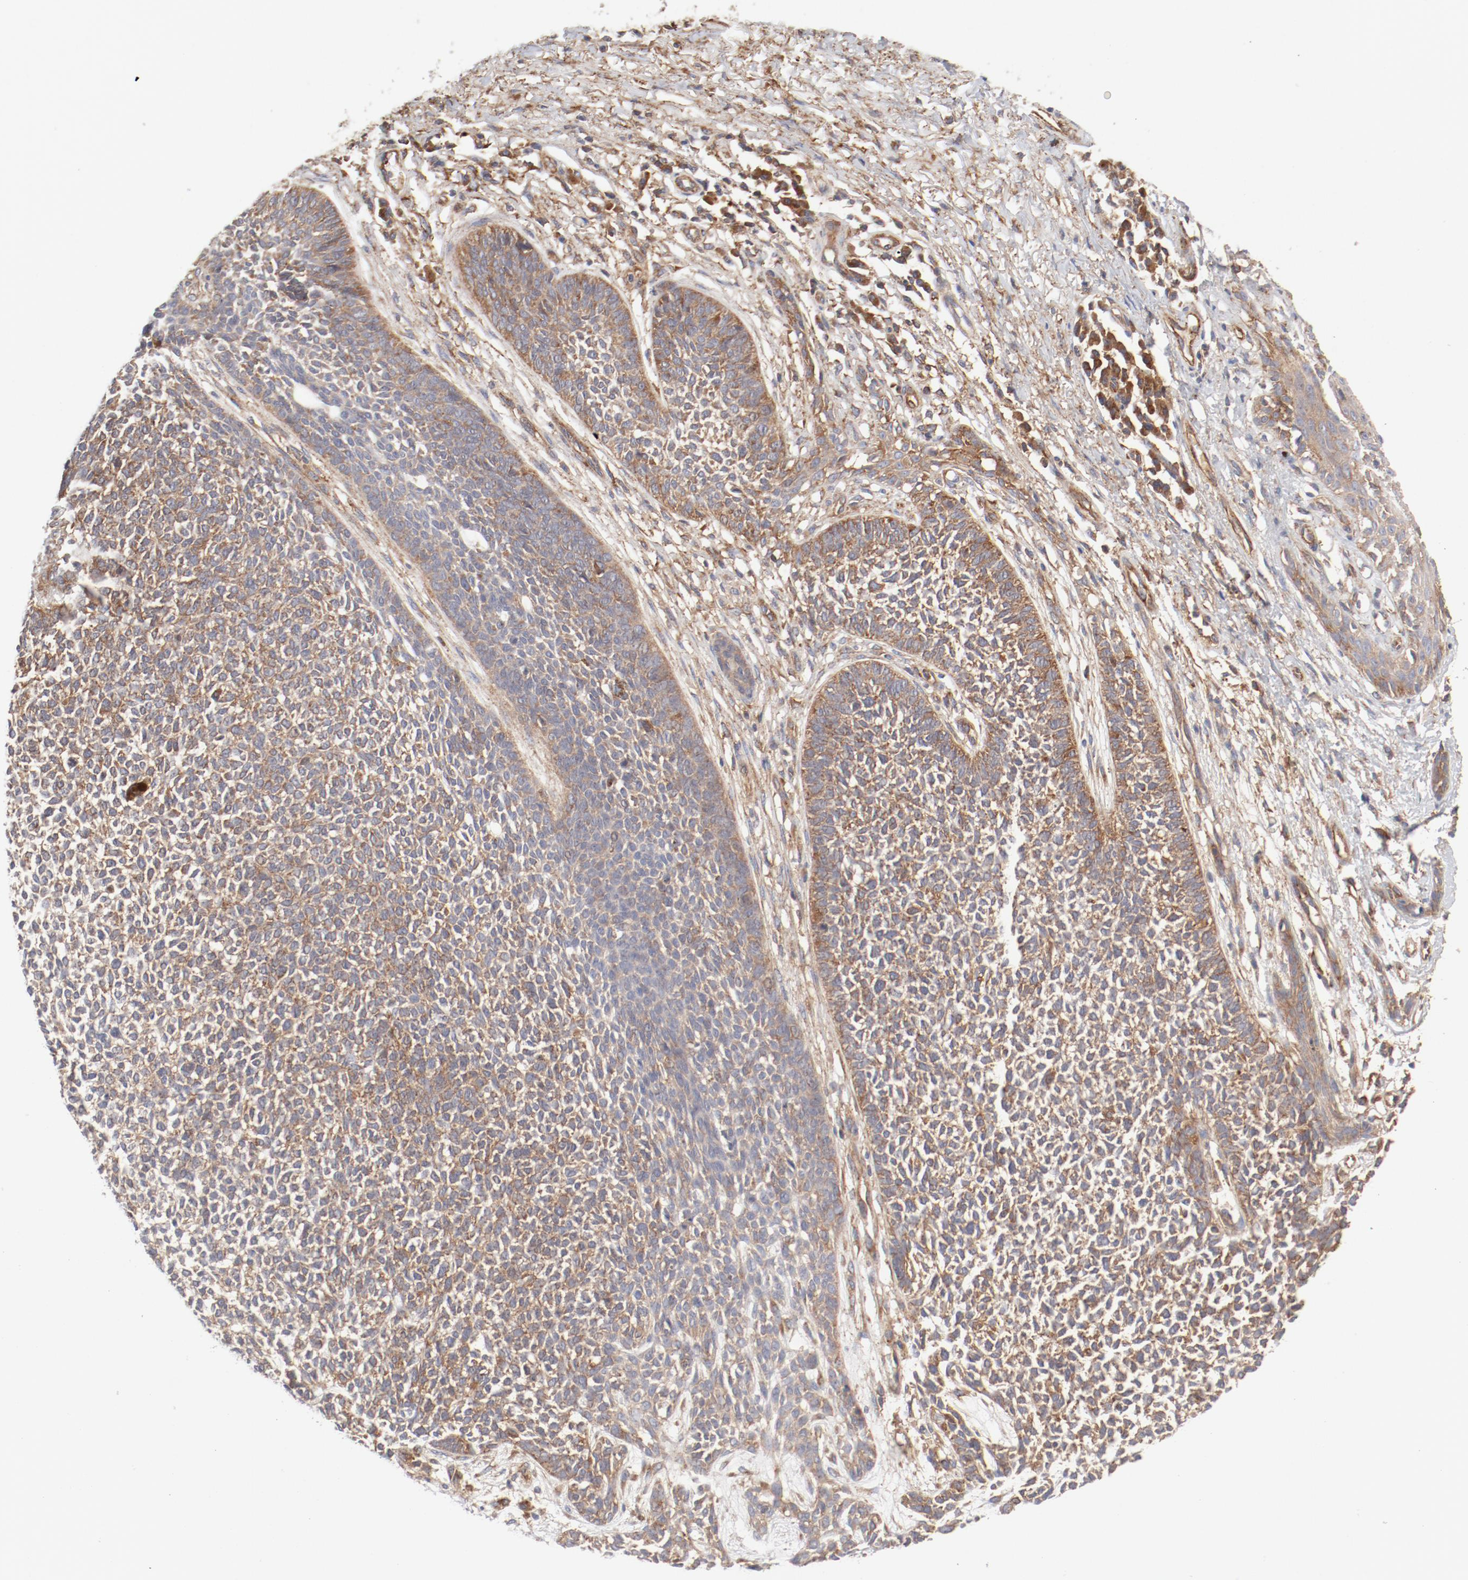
{"staining": {"intensity": "moderate", "quantity": "25%-75%", "location": "cytoplasmic/membranous"}, "tissue": "skin cancer", "cell_type": "Tumor cells", "image_type": "cancer", "snomed": [{"axis": "morphology", "description": "Basal cell carcinoma"}, {"axis": "topography", "description": "Skin"}], "caption": "This photomicrograph displays IHC staining of skin cancer (basal cell carcinoma), with medium moderate cytoplasmic/membranous expression in about 25%-75% of tumor cells.", "gene": "AP2A1", "patient": {"sex": "female", "age": 84}}